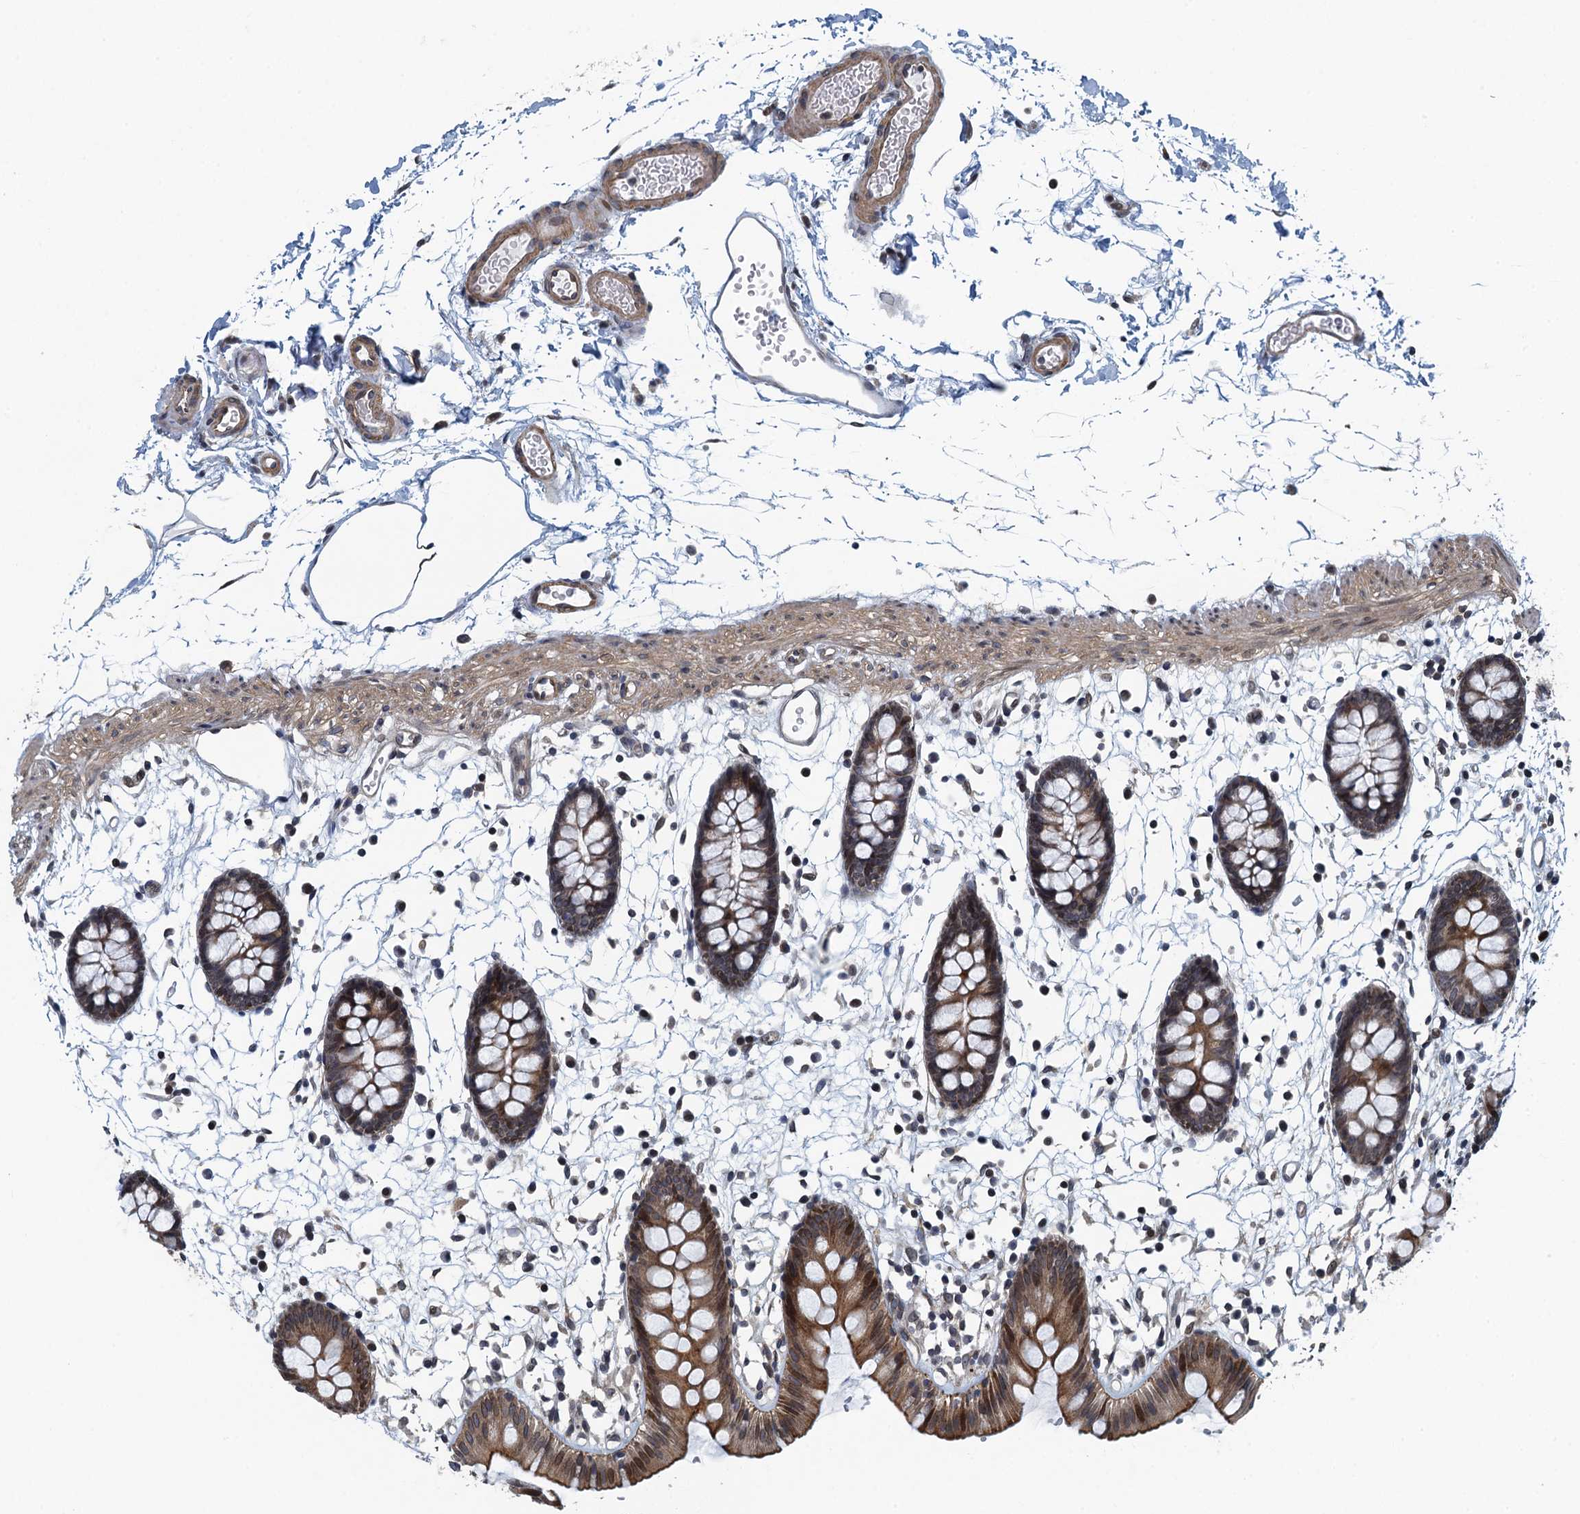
{"staining": {"intensity": "weak", "quantity": ">75%", "location": "nuclear"}, "tissue": "colon", "cell_type": "Endothelial cells", "image_type": "normal", "snomed": [{"axis": "morphology", "description": "Normal tissue, NOS"}, {"axis": "topography", "description": "Colon"}], "caption": "DAB (3,3'-diaminobenzidine) immunohistochemical staining of benign colon reveals weak nuclear protein staining in approximately >75% of endothelial cells. The protein of interest is shown in brown color, while the nuclei are stained blue.", "gene": "CCDC34", "patient": {"sex": "male", "age": 56}}